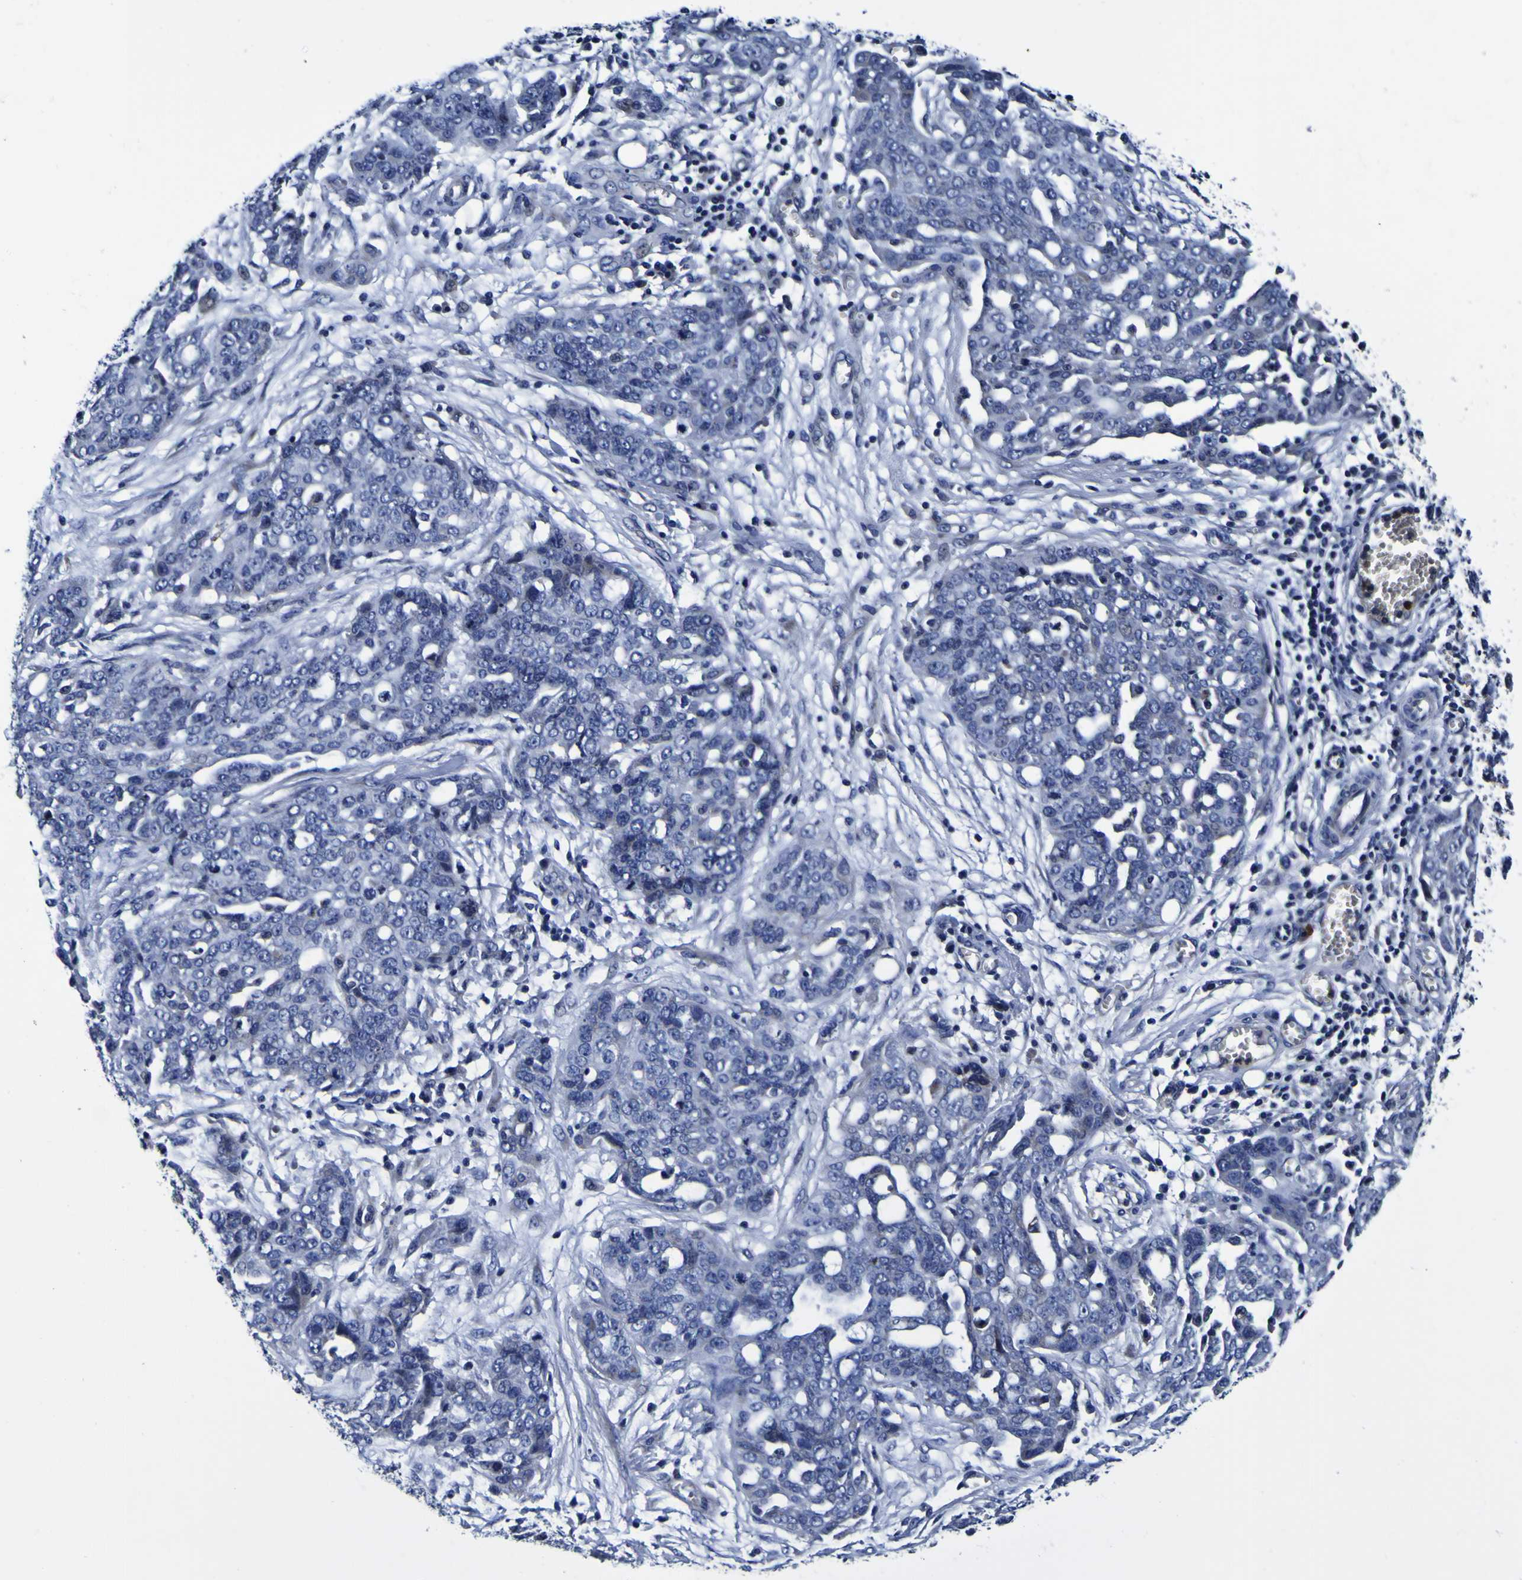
{"staining": {"intensity": "negative", "quantity": "none", "location": "none"}, "tissue": "ovarian cancer", "cell_type": "Tumor cells", "image_type": "cancer", "snomed": [{"axis": "morphology", "description": "Cystadenocarcinoma, serous, NOS"}, {"axis": "topography", "description": "Soft tissue"}, {"axis": "topography", "description": "Ovary"}], "caption": "IHC of human ovarian serous cystadenocarcinoma displays no staining in tumor cells.", "gene": "PDLIM4", "patient": {"sex": "female", "age": 57}}